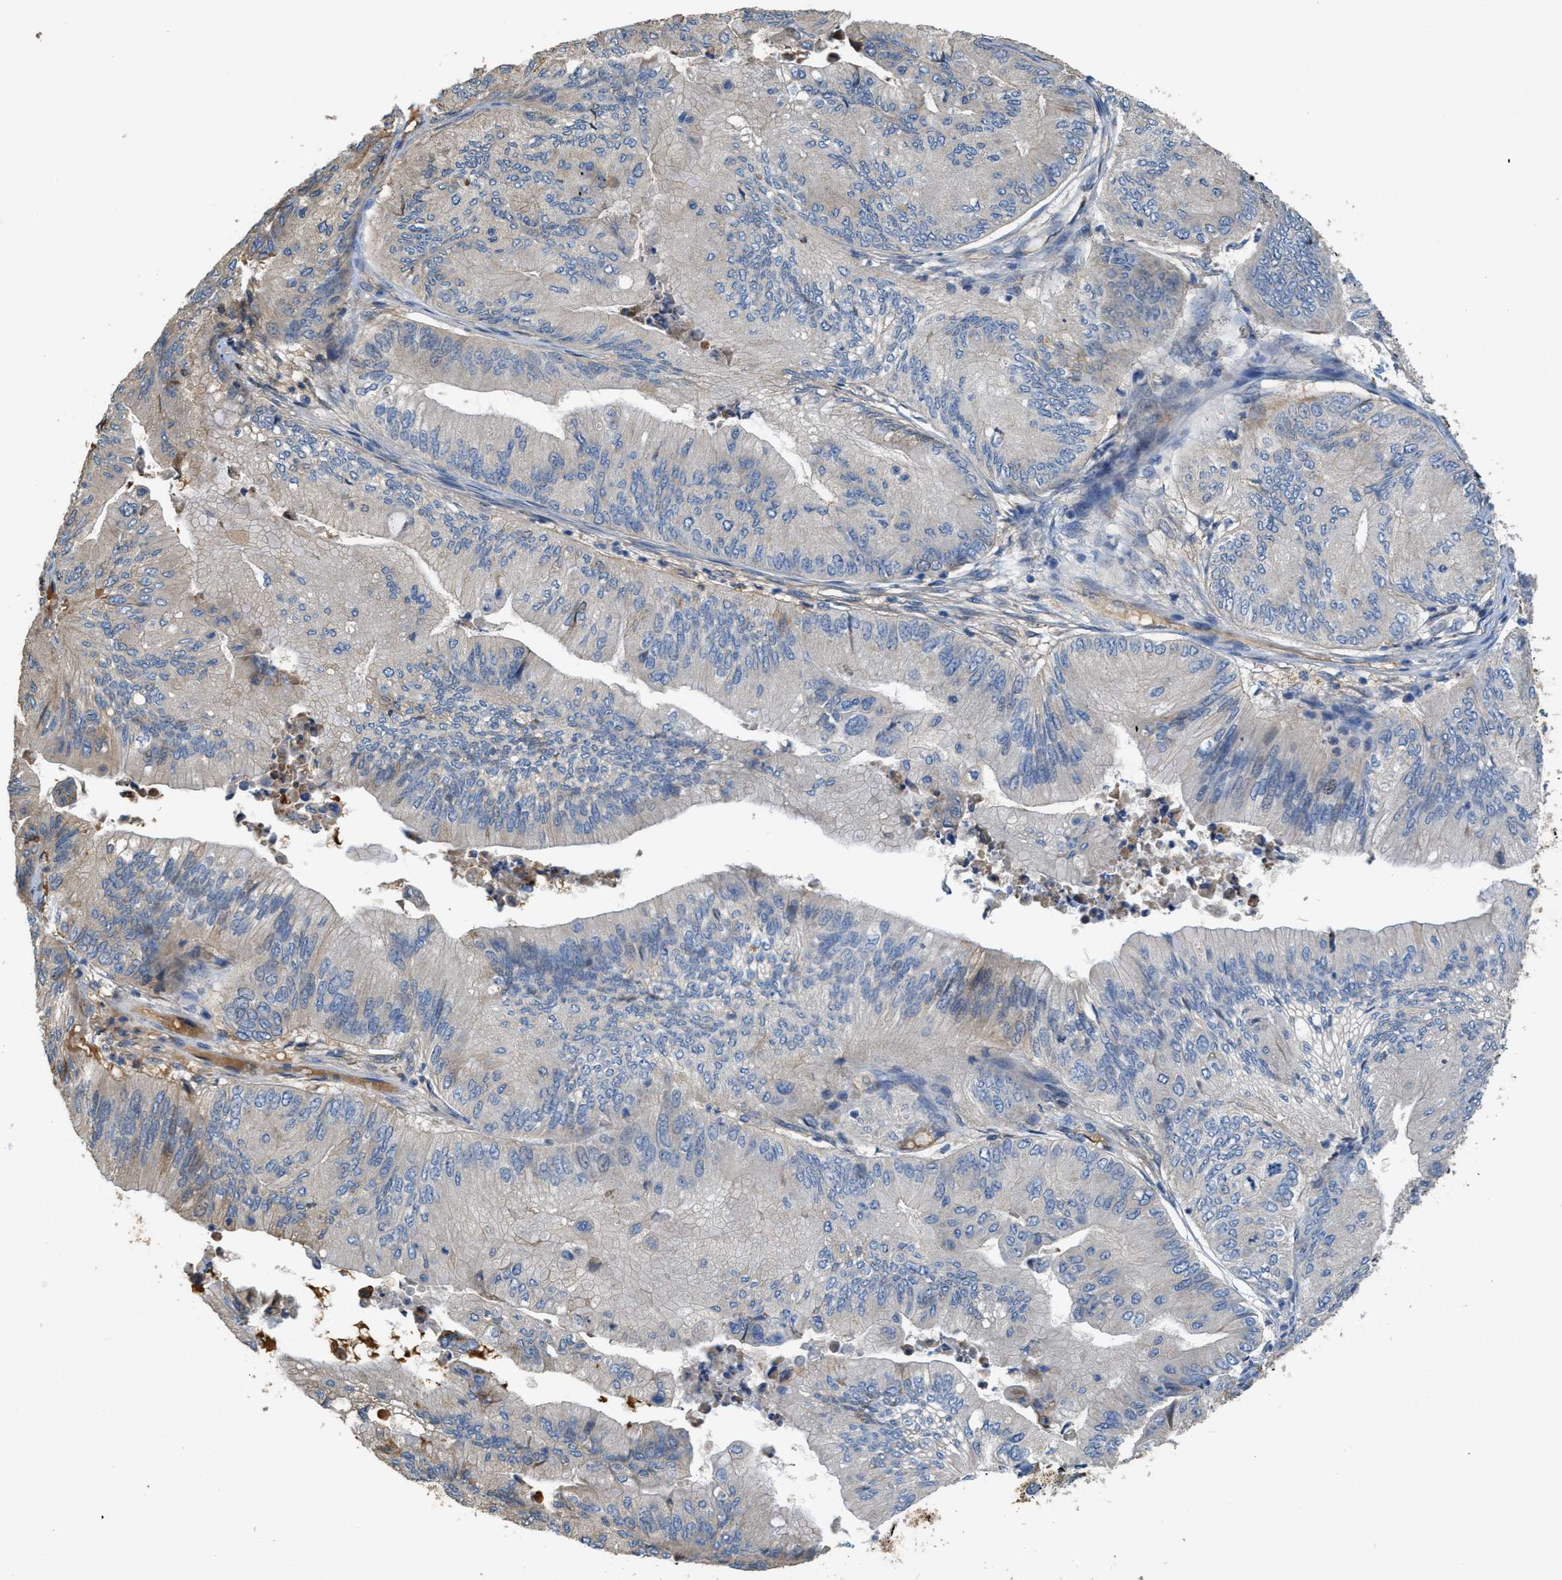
{"staining": {"intensity": "negative", "quantity": "none", "location": "none"}, "tissue": "ovarian cancer", "cell_type": "Tumor cells", "image_type": "cancer", "snomed": [{"axis": "morphology", "description": "Cystadenocarcinoma, mucinous, NOS"}, {"axis": "topography", "description": "Ovary"}], "caption": "The photomicrograph displays no staining of tumor cells in ovarian cancer.", "gene": "RIPK2", "patient": {"sex": "female", "age": 61}}